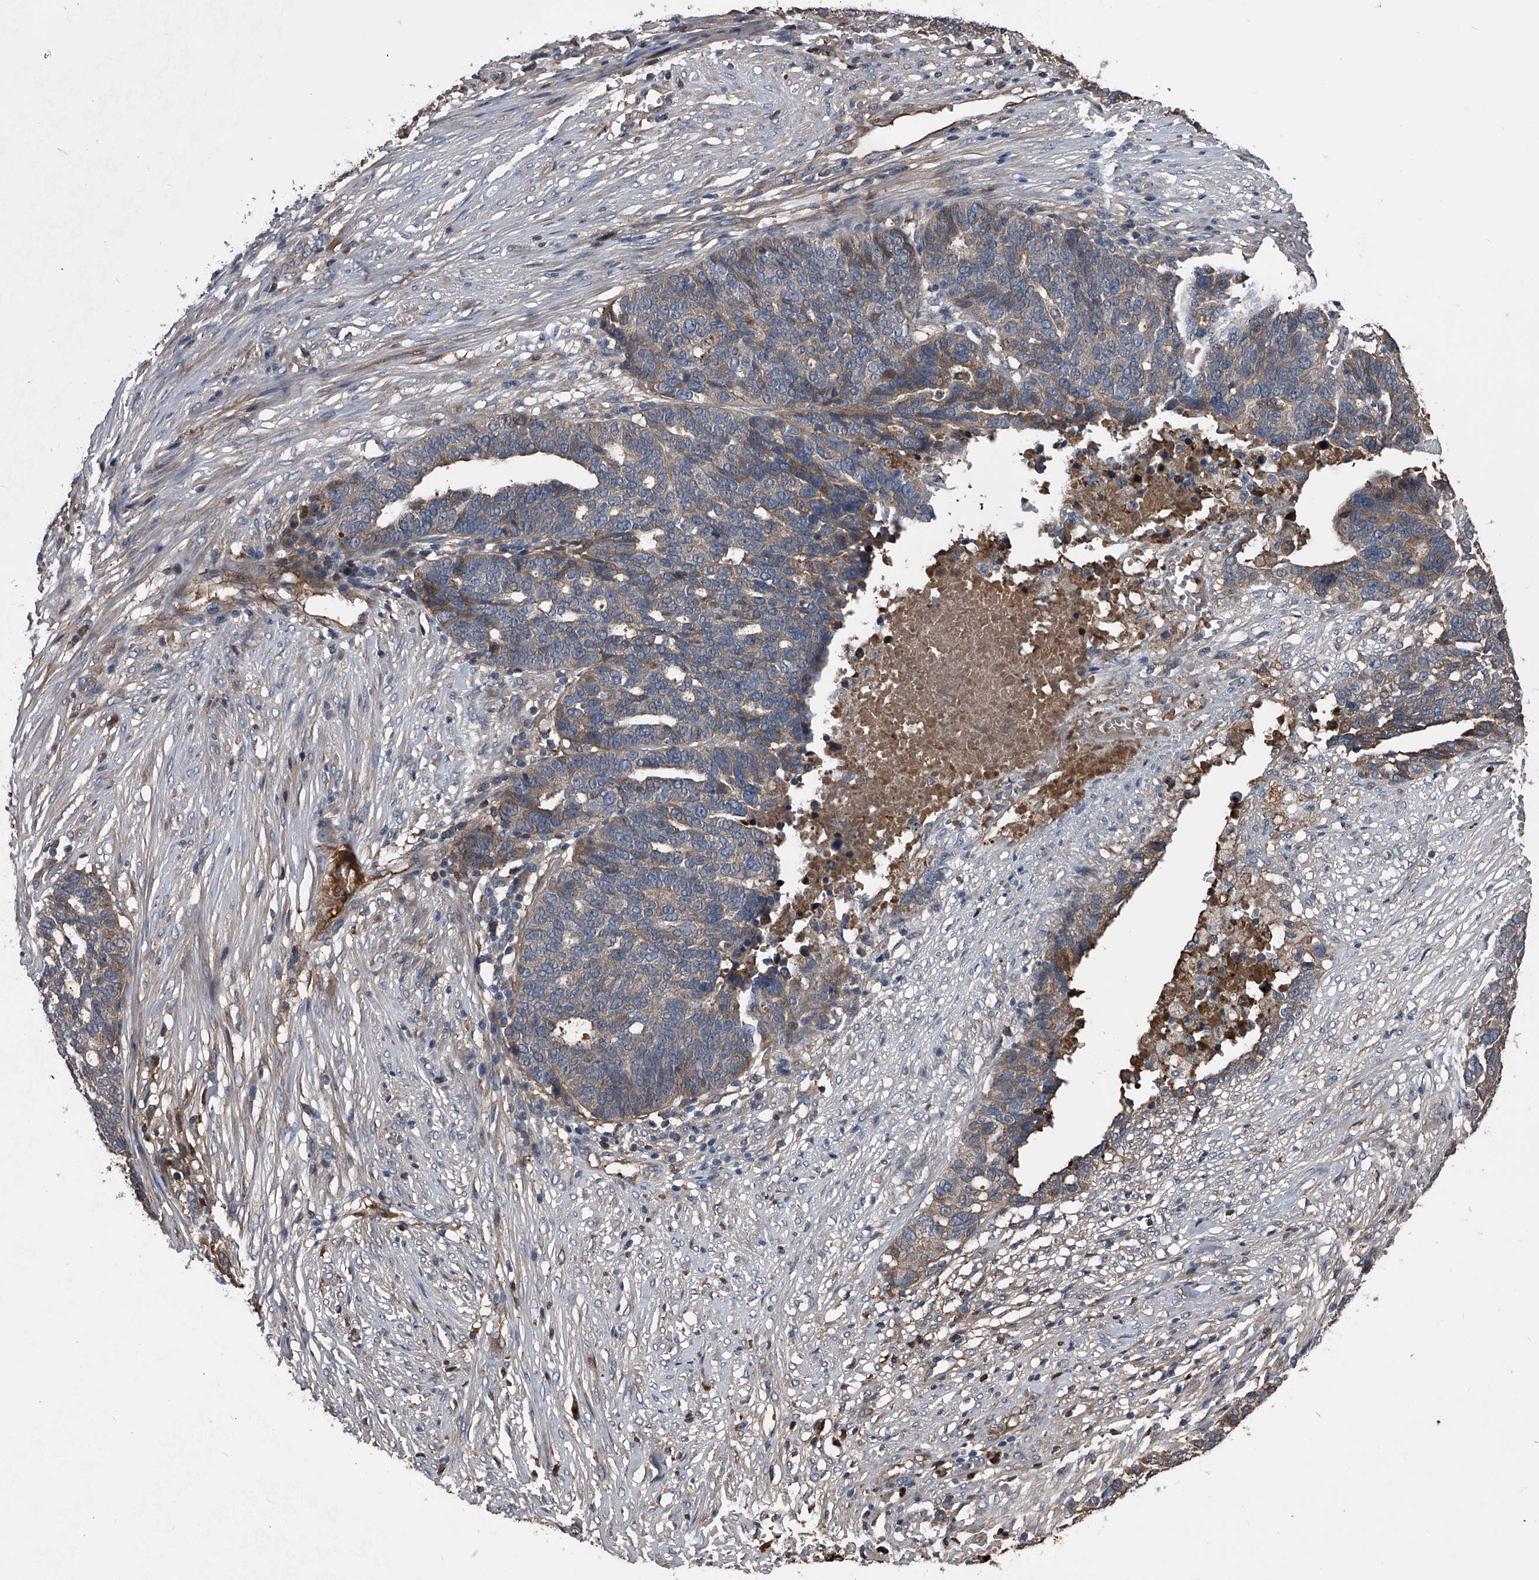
{"staining": {"intensity": "weak", "quantity": "25%-75%", "location": "cytoplasmic/membranous"}, "tissue": "ovarian cancer", "cell_type": "Tumor cells", "image_type": "cancer", "snomed": [{"axis": "morphology", "description": "Cystadenocarcinoma, serous, NOS"}, {"axis": "topography", "description": "Ovary"}], "caption": "Protein expression analysis of human ovarian cancer (serous cystadenocarcinoma) reveals weak cytoplasmic/membranous staining in about 25%-75% of tumor cells.", "gene": "KIF13A", "patient": {"sex": "female", "age": 59}}